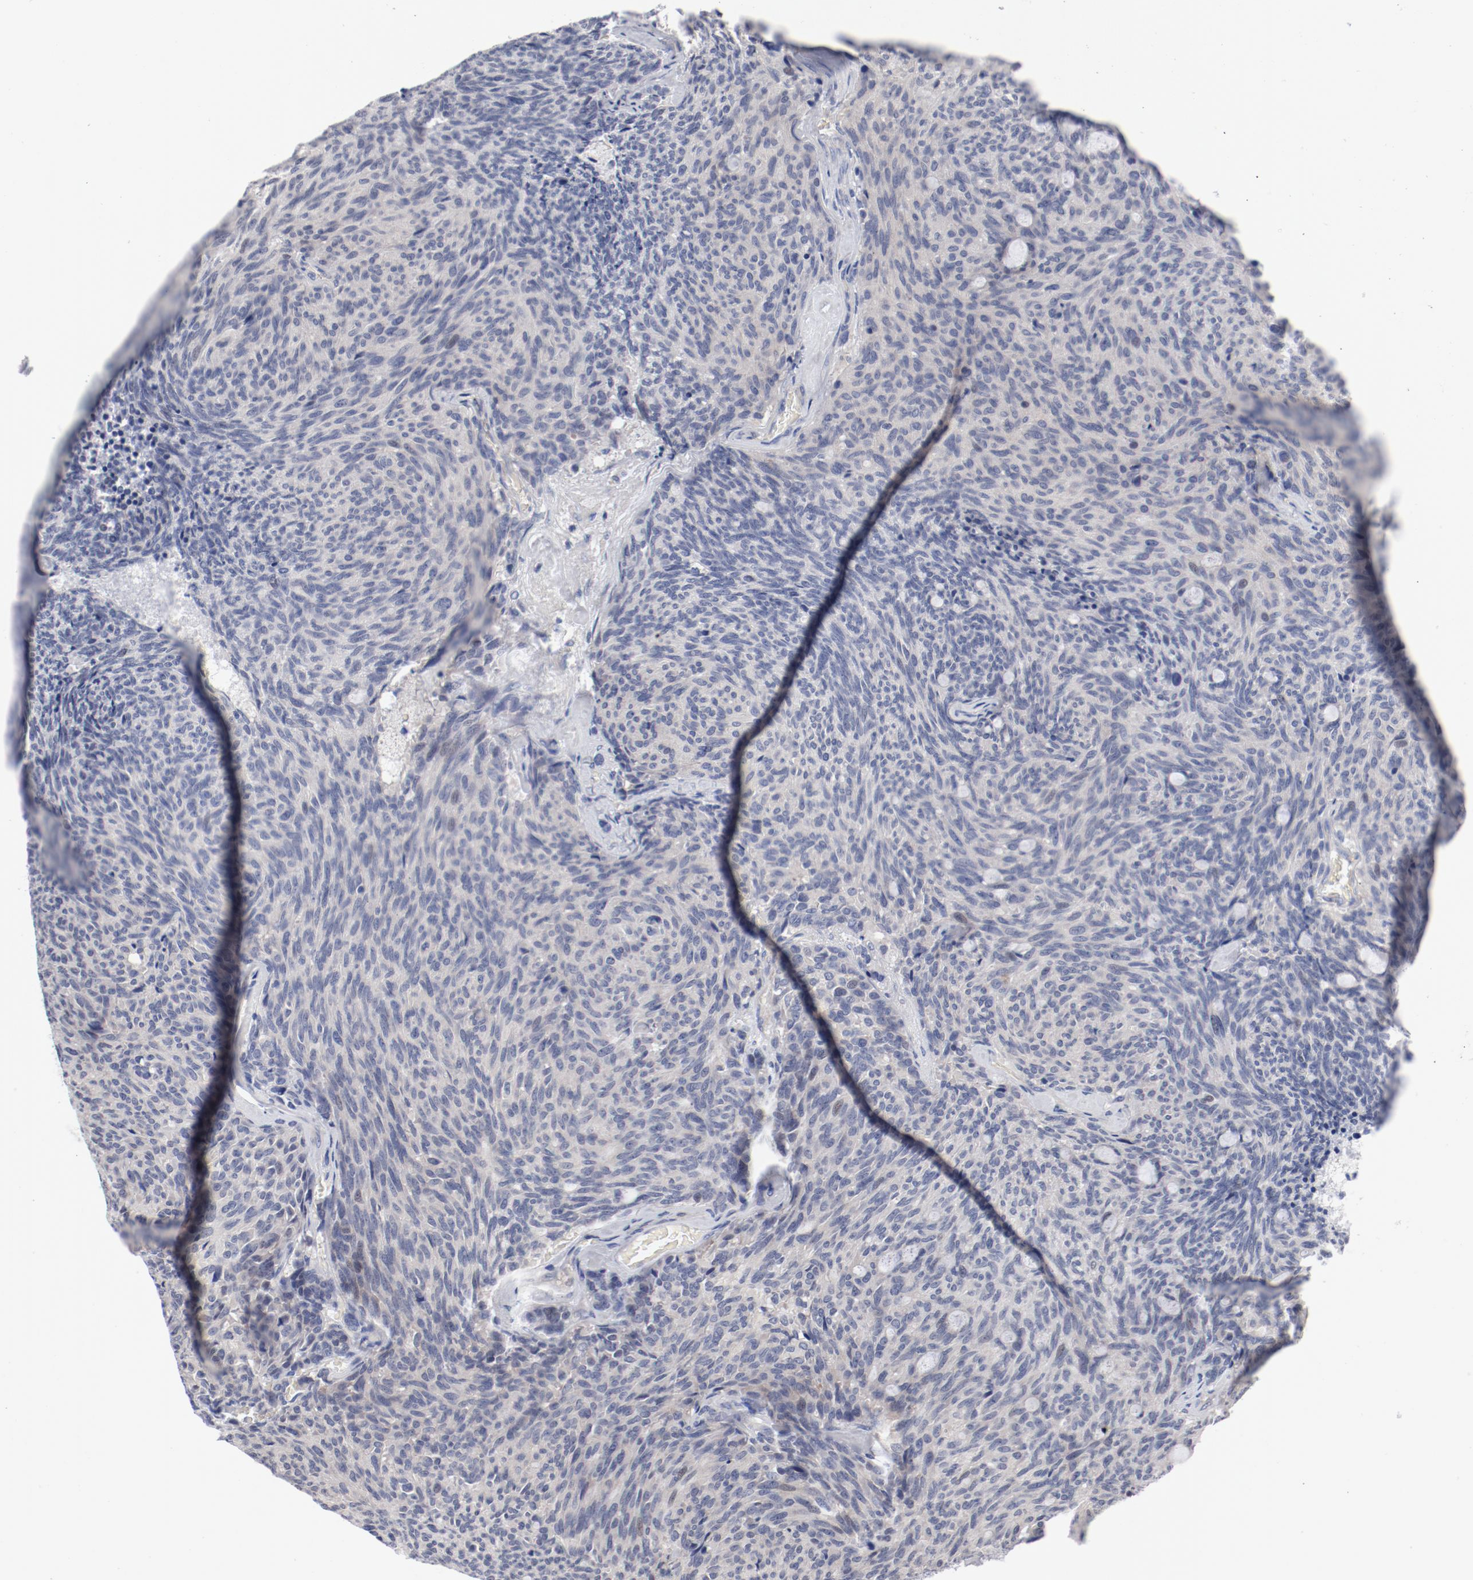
{"staining": {"intensity": "negative", "quantity": "none", "location": "none"}, "tissue": "carcinoid", "cell_type": "Tumor cells", "image_type": "cancer", "snomed": [{"axis": "morphology", "description": "Carcinoid, malignant, NOS"}, {"axis": "topography", "description": "Pancreas"}], "caption": "Photomicrograph shows no significant protein staining in tumor cells of carcinoid (malignant).", "gene": "KCNK13", "patient": {"sex": "female", "age": 54}}